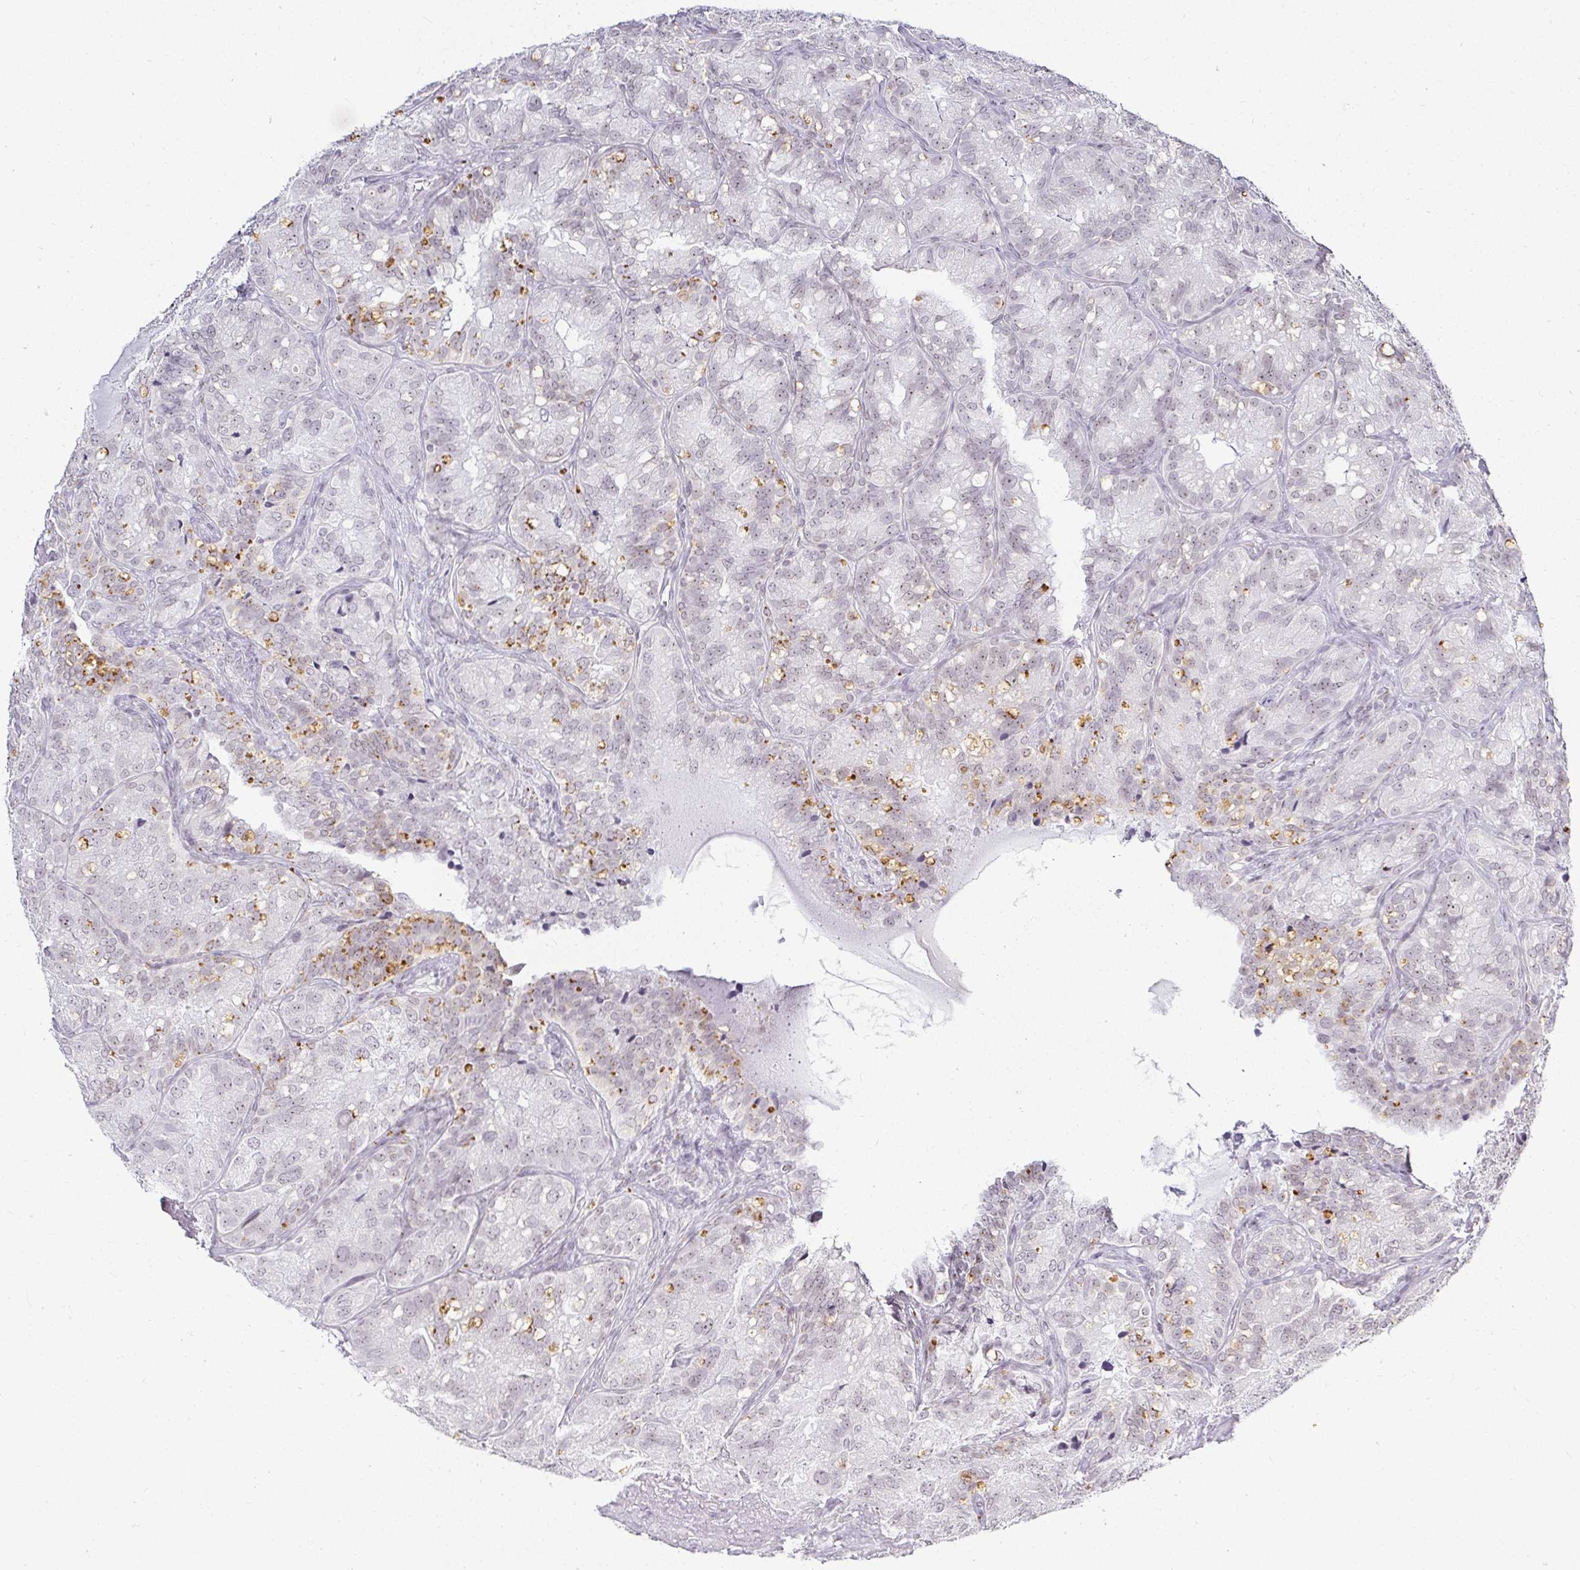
{"staining": {"intensity": "moderate", "quantity": "<25%", "location": "cytoplasmic/membranous"}, "tissue": "seminal vesicle", "cell_type": "Glandular cells", "image_type": "normal", "snomed": [{"axis": "morphology", "description": "Normal tissue, NOS"}, {"axis": "topography", "description": "Seminal veicle"}], "caption": "DAB (3,3'-diaminobenzidine) immunohistochemical staining of normal human seminal vesicle exhibits moderate cytoplasmic/membranous protein staining in about <25% of glandular cells.", "gene": "ACAN", "patient": {"sex": "male", "age": 69}}